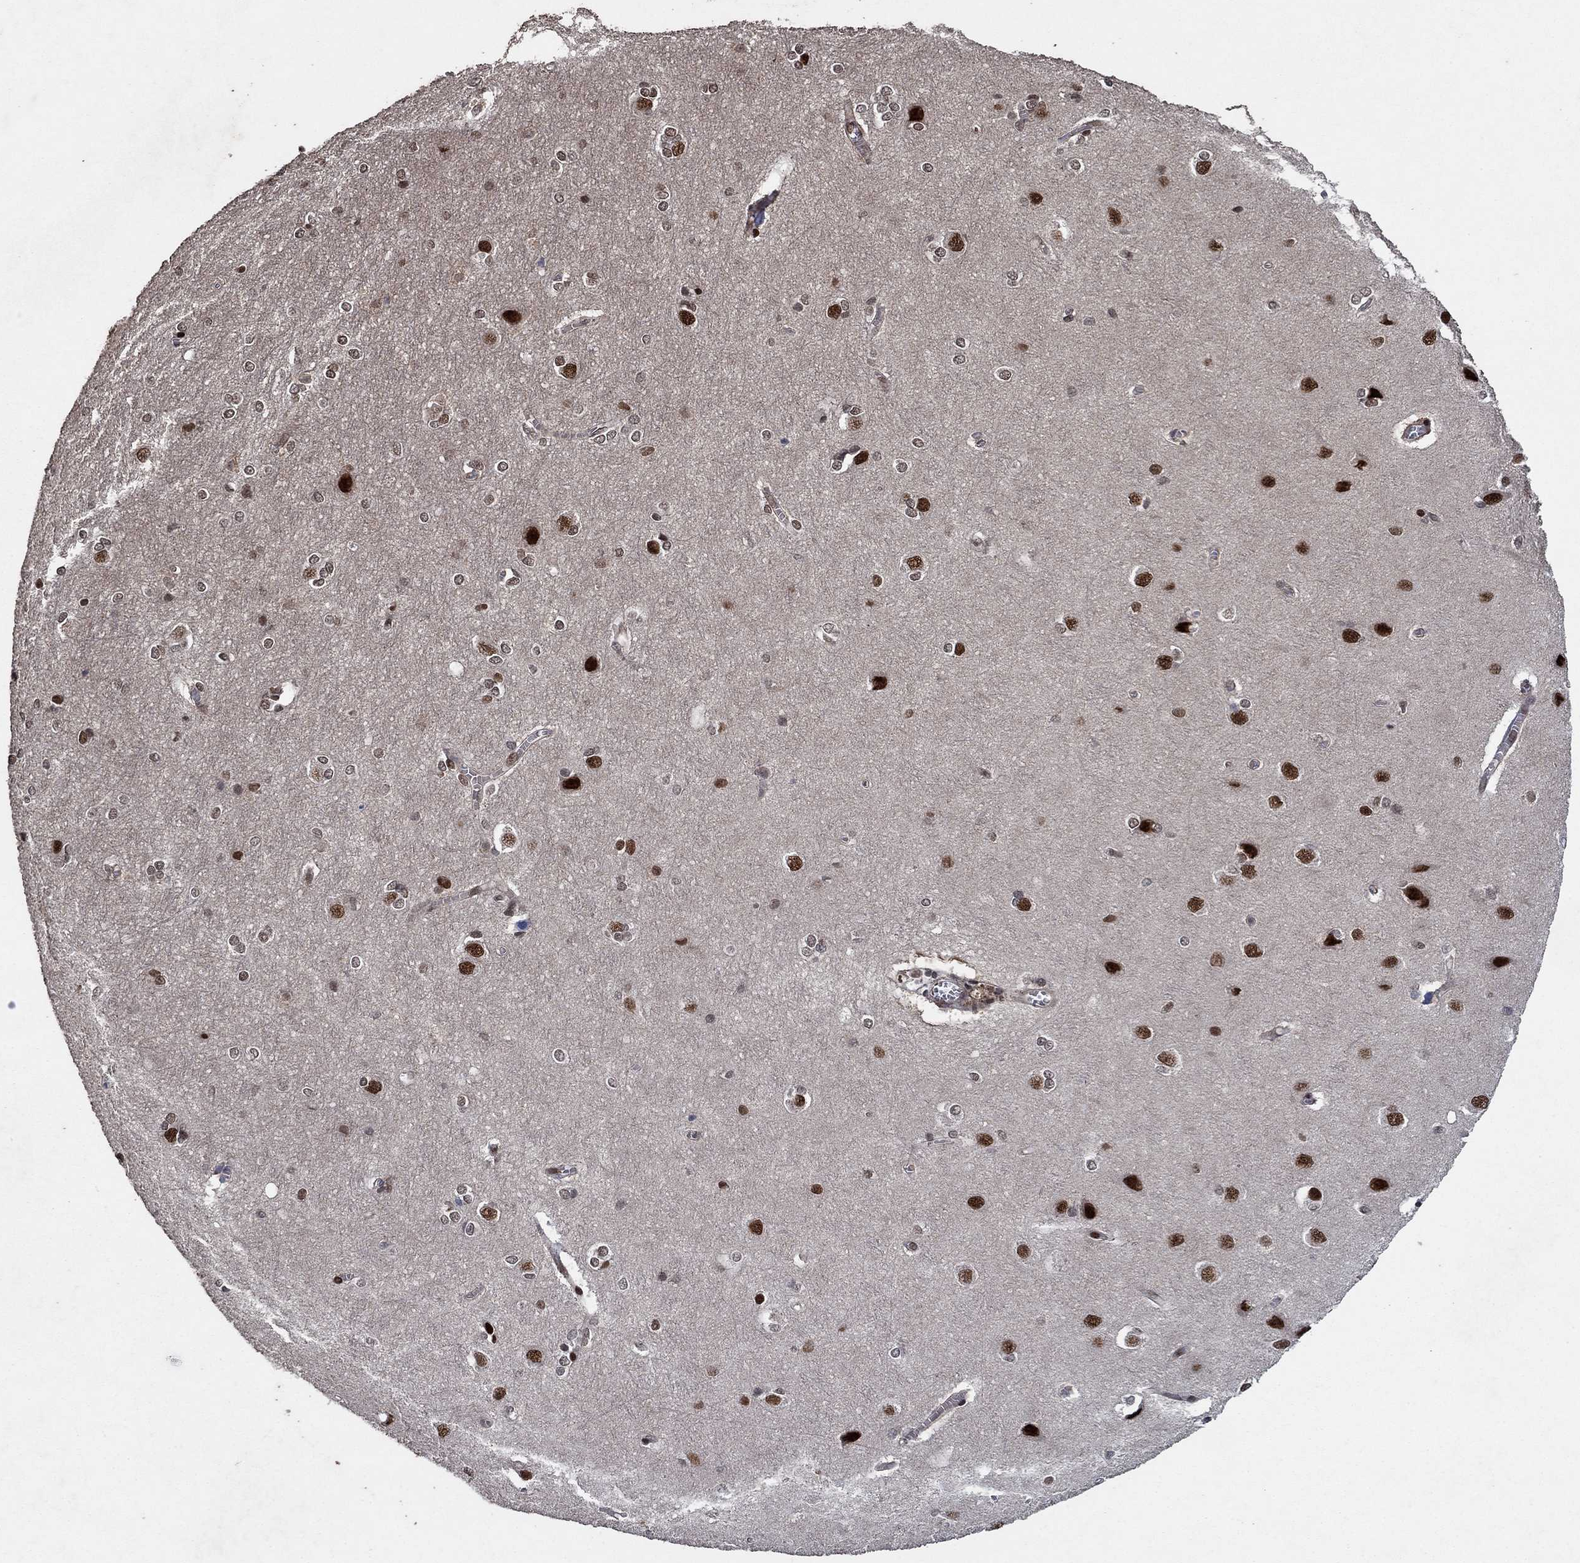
{"staining": {"intensity": "negative", "quantity": "none", "location": "none"}, "tissue": "cerebral cortex", "cell_type": "Endothelial cells", "image_type": "normal", "snomed": [{"axis": "morphology", "description": "Normal tissue, NOS"}, {"axis": "topography", "description": "Cerebral cortex"}], "caption": "Immunohistochemistry (IHC) of benign human cerebral cortex reveals no expression in endothelial cells.", "gene": "PRICKLE4", "patient": {"sex": "male", "age": 37}}